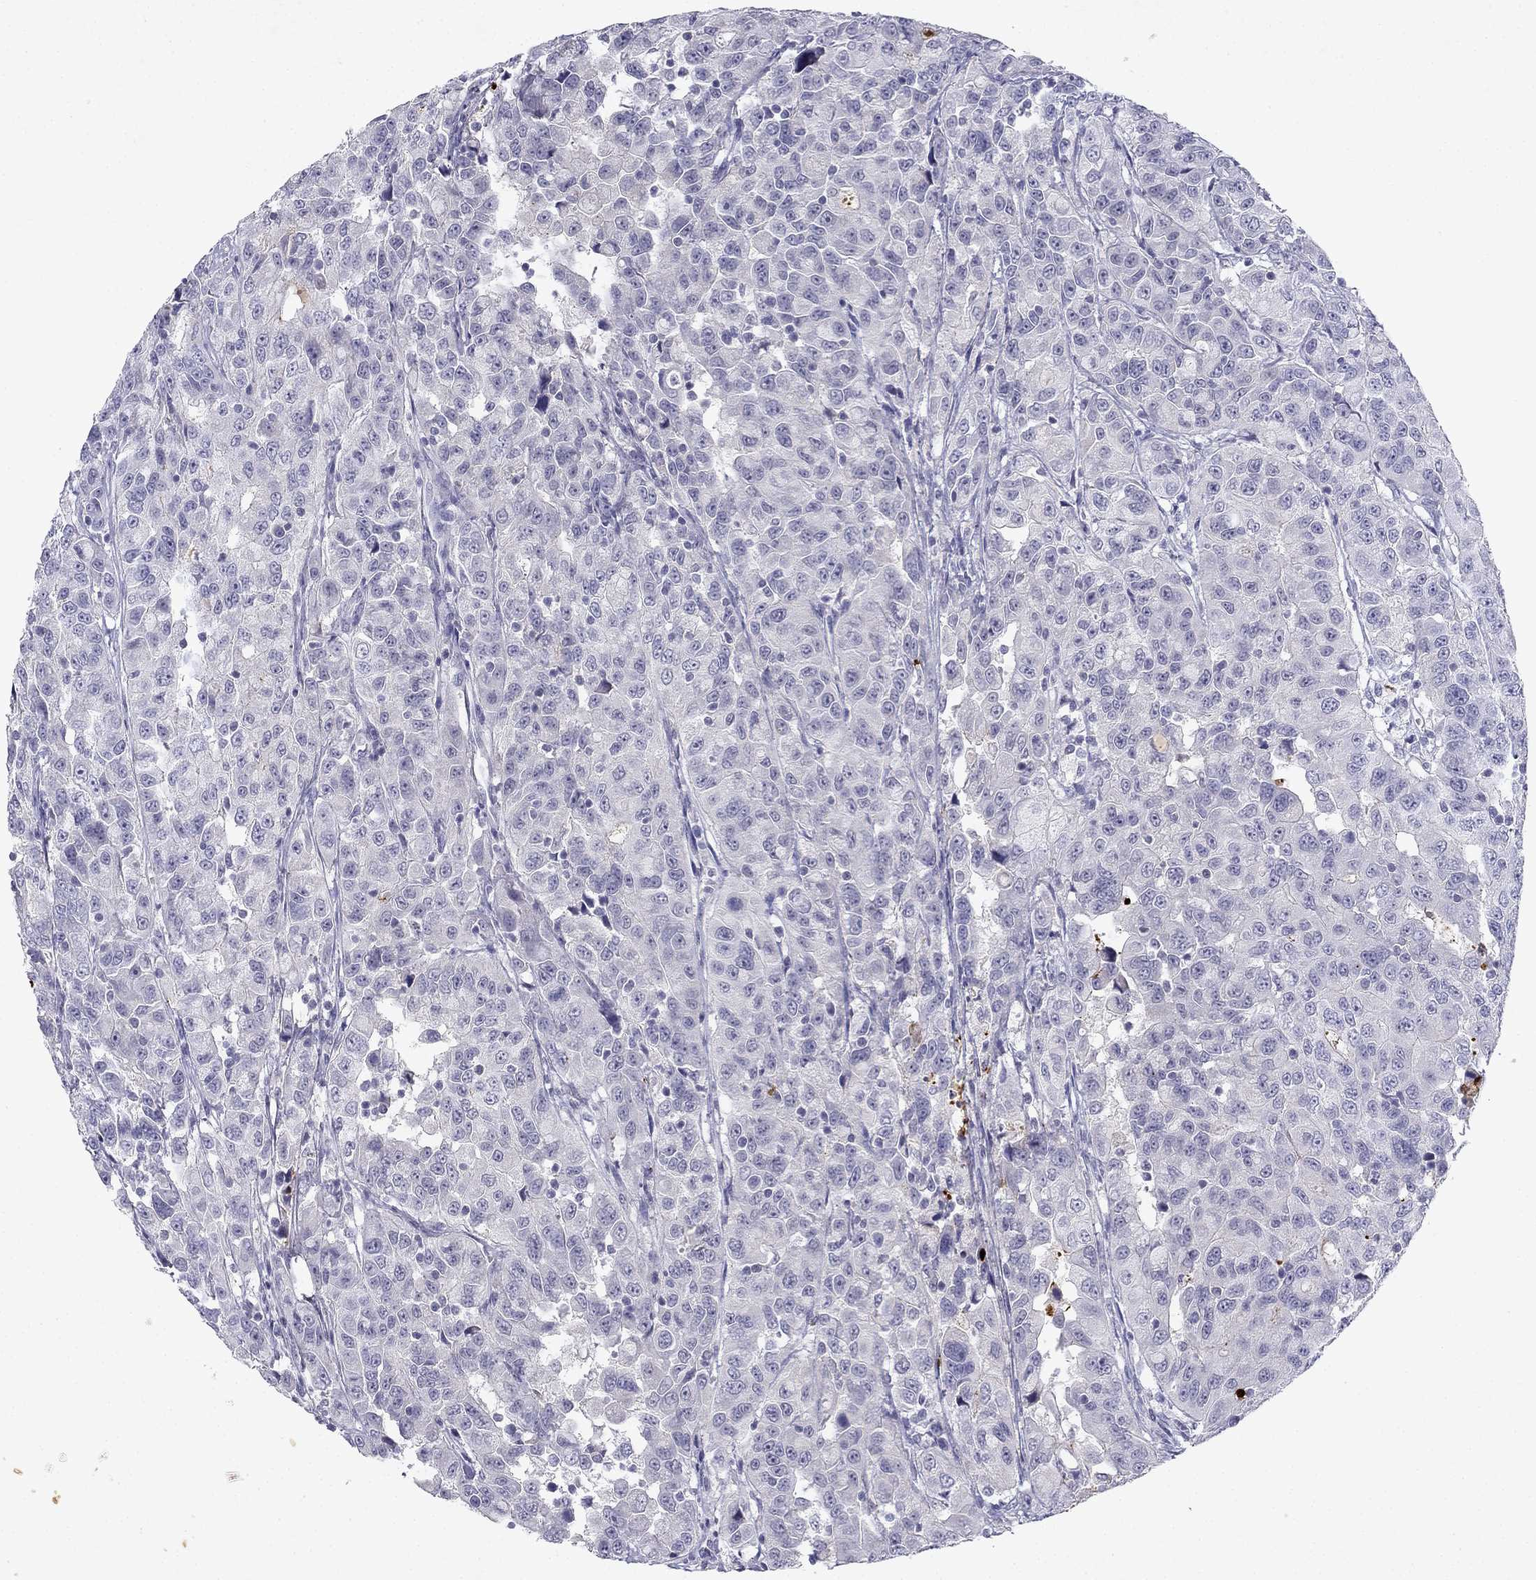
{"staining": {"intensity": "negative", "quantity": "none", "location": "none"}, "tissue": "urothelial cancer", "cell_type": "Tumor cells", "image_type": "cancer", "snomed": [{"axis": "morphology", "description": "Urothelial carcinoma, NOS"}, {"axis": "morphology", "description": "Urothelial carcinoma, High grade"}, {"axis": "topography", "description": "Urinary bladder"}], "caption": "Immunohistochemistry micrograph of urothelial cancer stained for a protein (brown), which demonstrates no expression in tumor cells. The staining was performed using DAB to visualize the protein expression in brown, while the nuclei were stained in blue with hematoxylin (Magnification: 20x).", "gene": "SLC6A4", "patient": {"sex": "female", "age": 73}}